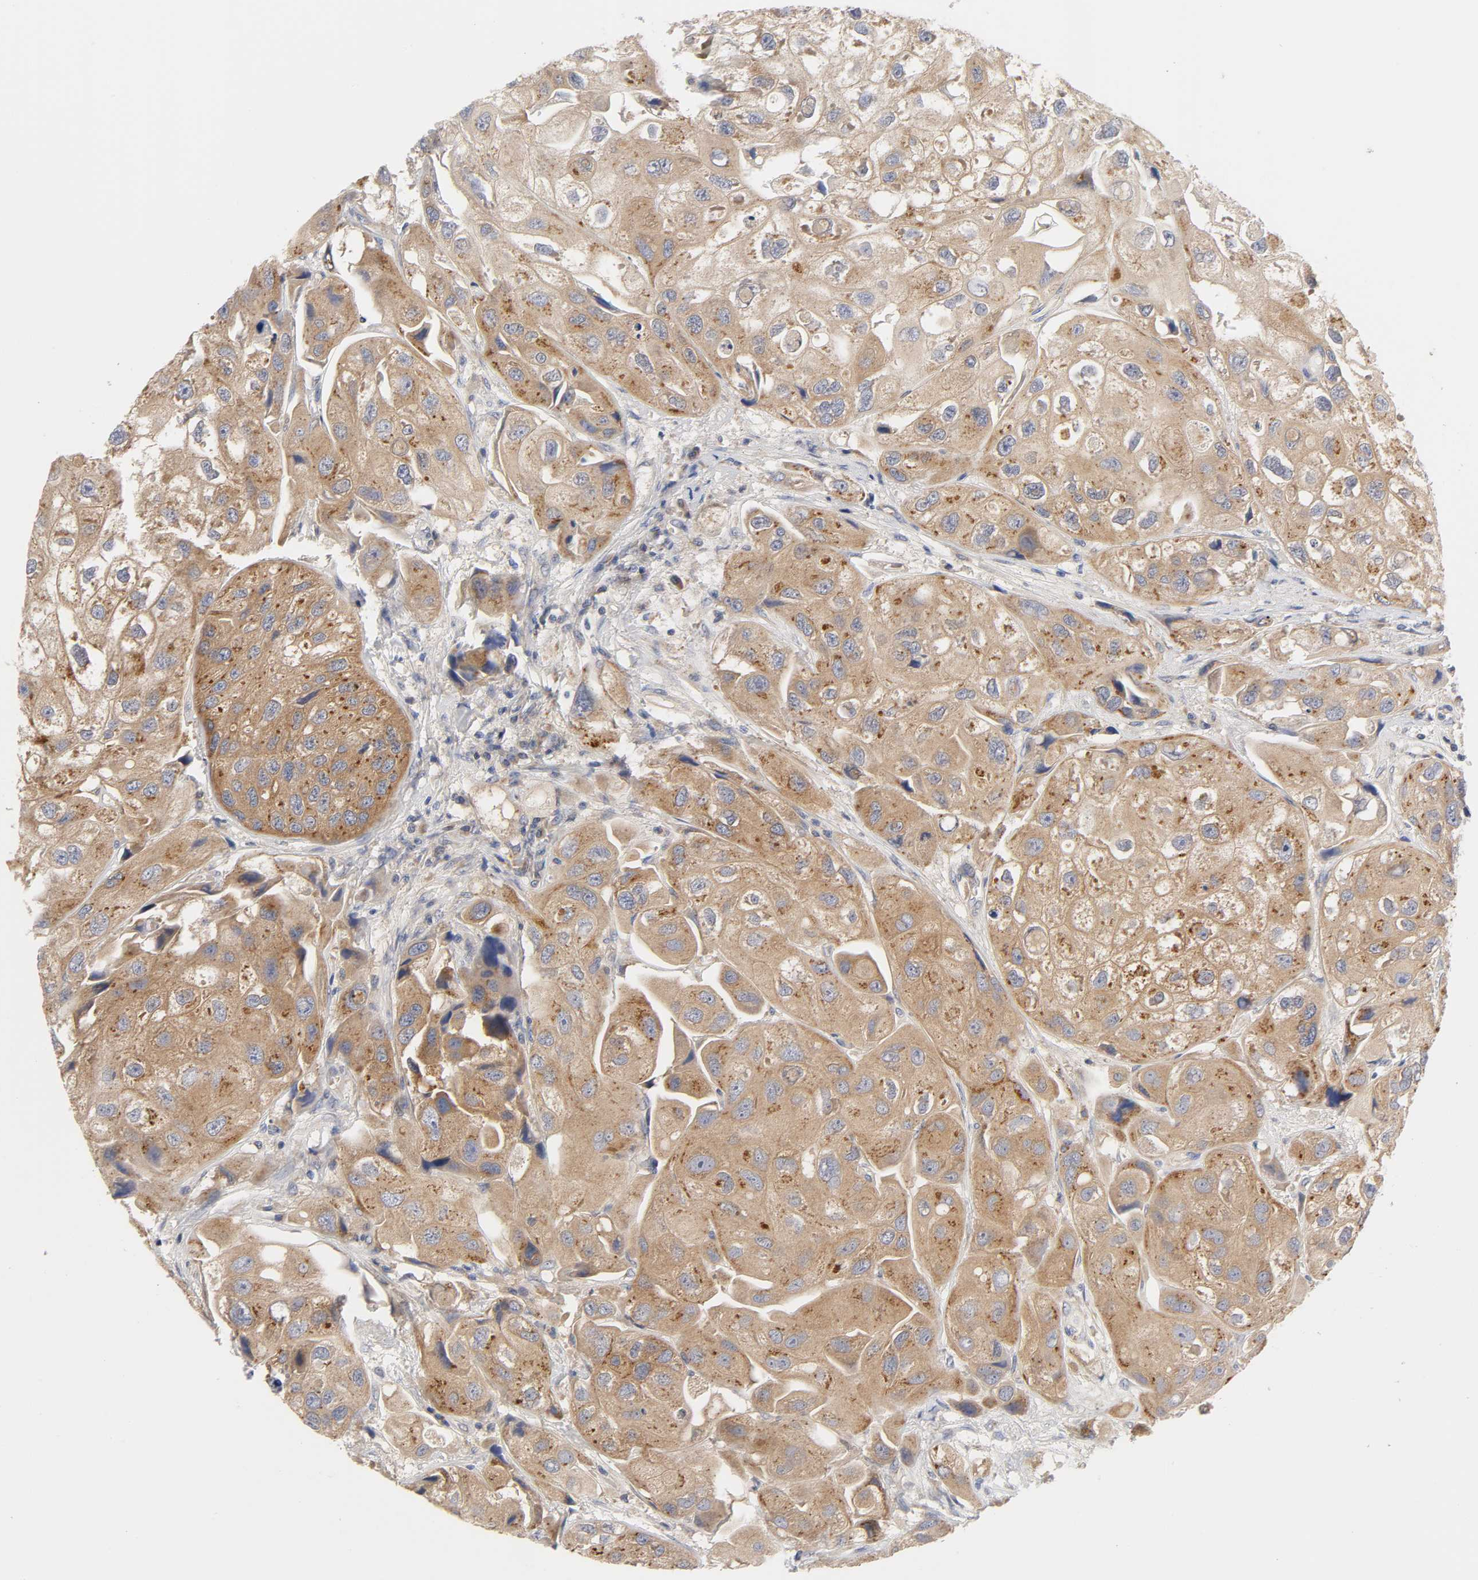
{"staining": {"intensity": "moderate", "quantity": ">75%", "location": "cytoplasmic/membranous"}, "tissue": "urothelial cancer", "cell_type": "Tumor cells", "image_type": "cancer", "snomed": [{"axis": "morphology", "description": "Urothelial carcinoma, High grade"}, {"axis": "topography", "description": "Urinary bladder"}], "caption": "Urothelial cancer stained with a protein marker displays moderate staining in tumor cells.", "gene": "C17orf75", "patient": {"sex": "female", "age": 64}}